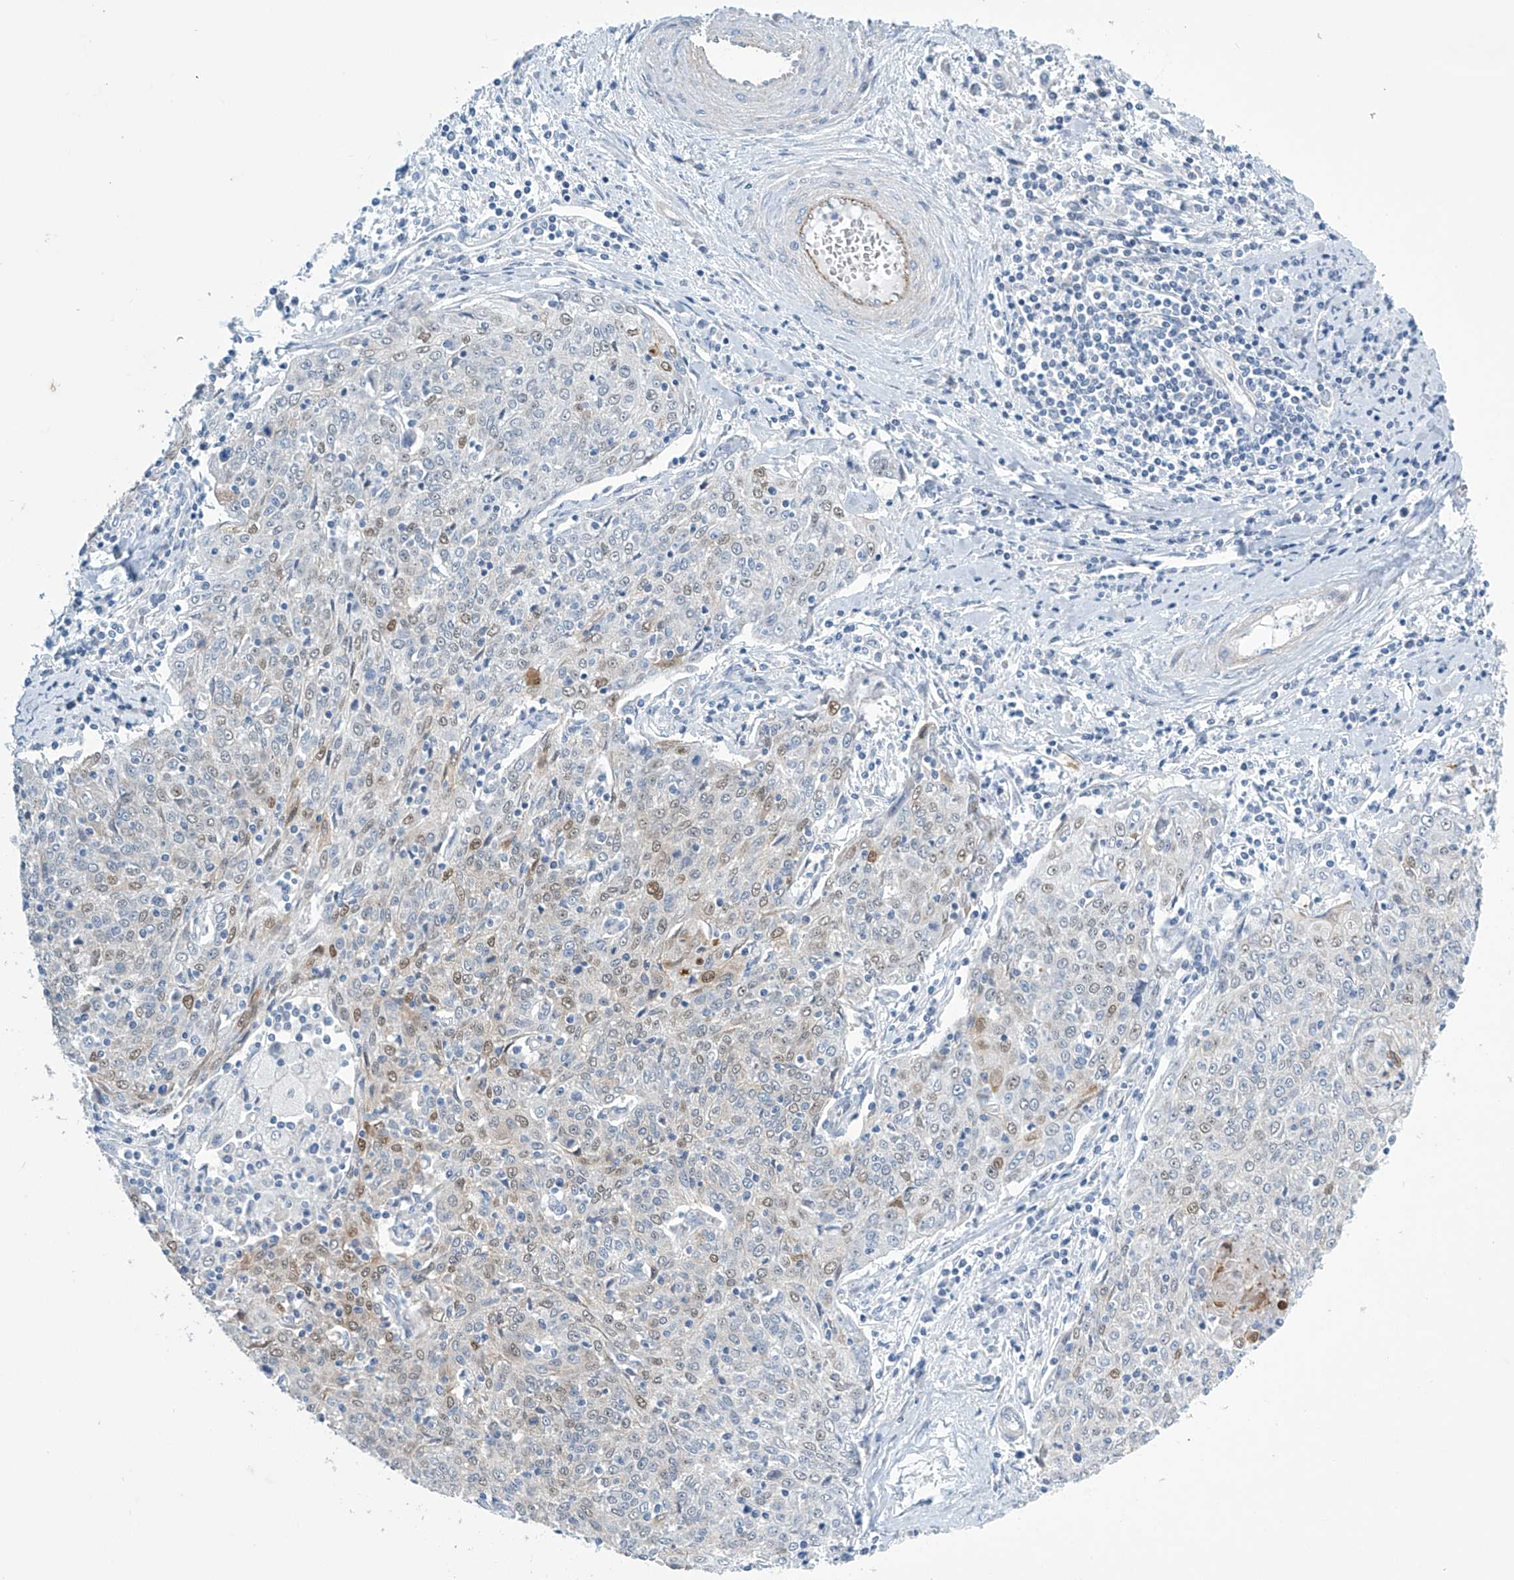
{"staining": {"intensity": "moderate", "quantity": "<25%", "location": "nuclear"}, "tissue": "cervical cancer", "cell_type": "Tumor cells", "image_type": "cancer", "snomed": [{"axis": "morphology", "description": "Squamous cell carcinoma, NOS"}, {"axis": "topography", "description": "Cervix"}], "caption": "Squamous cell carcinoma (cervical) was stained to show a protein in brown. There is low levels of moderate nuclear expression in about <25% of tumor cells. The protein of interest is stained brown, and the nuclei are stained in blue (DAB IHC with brightfield microscopy, high magnification).", "gene": "SLC35A5", "patient": {"sex": "female", "age": 48}}